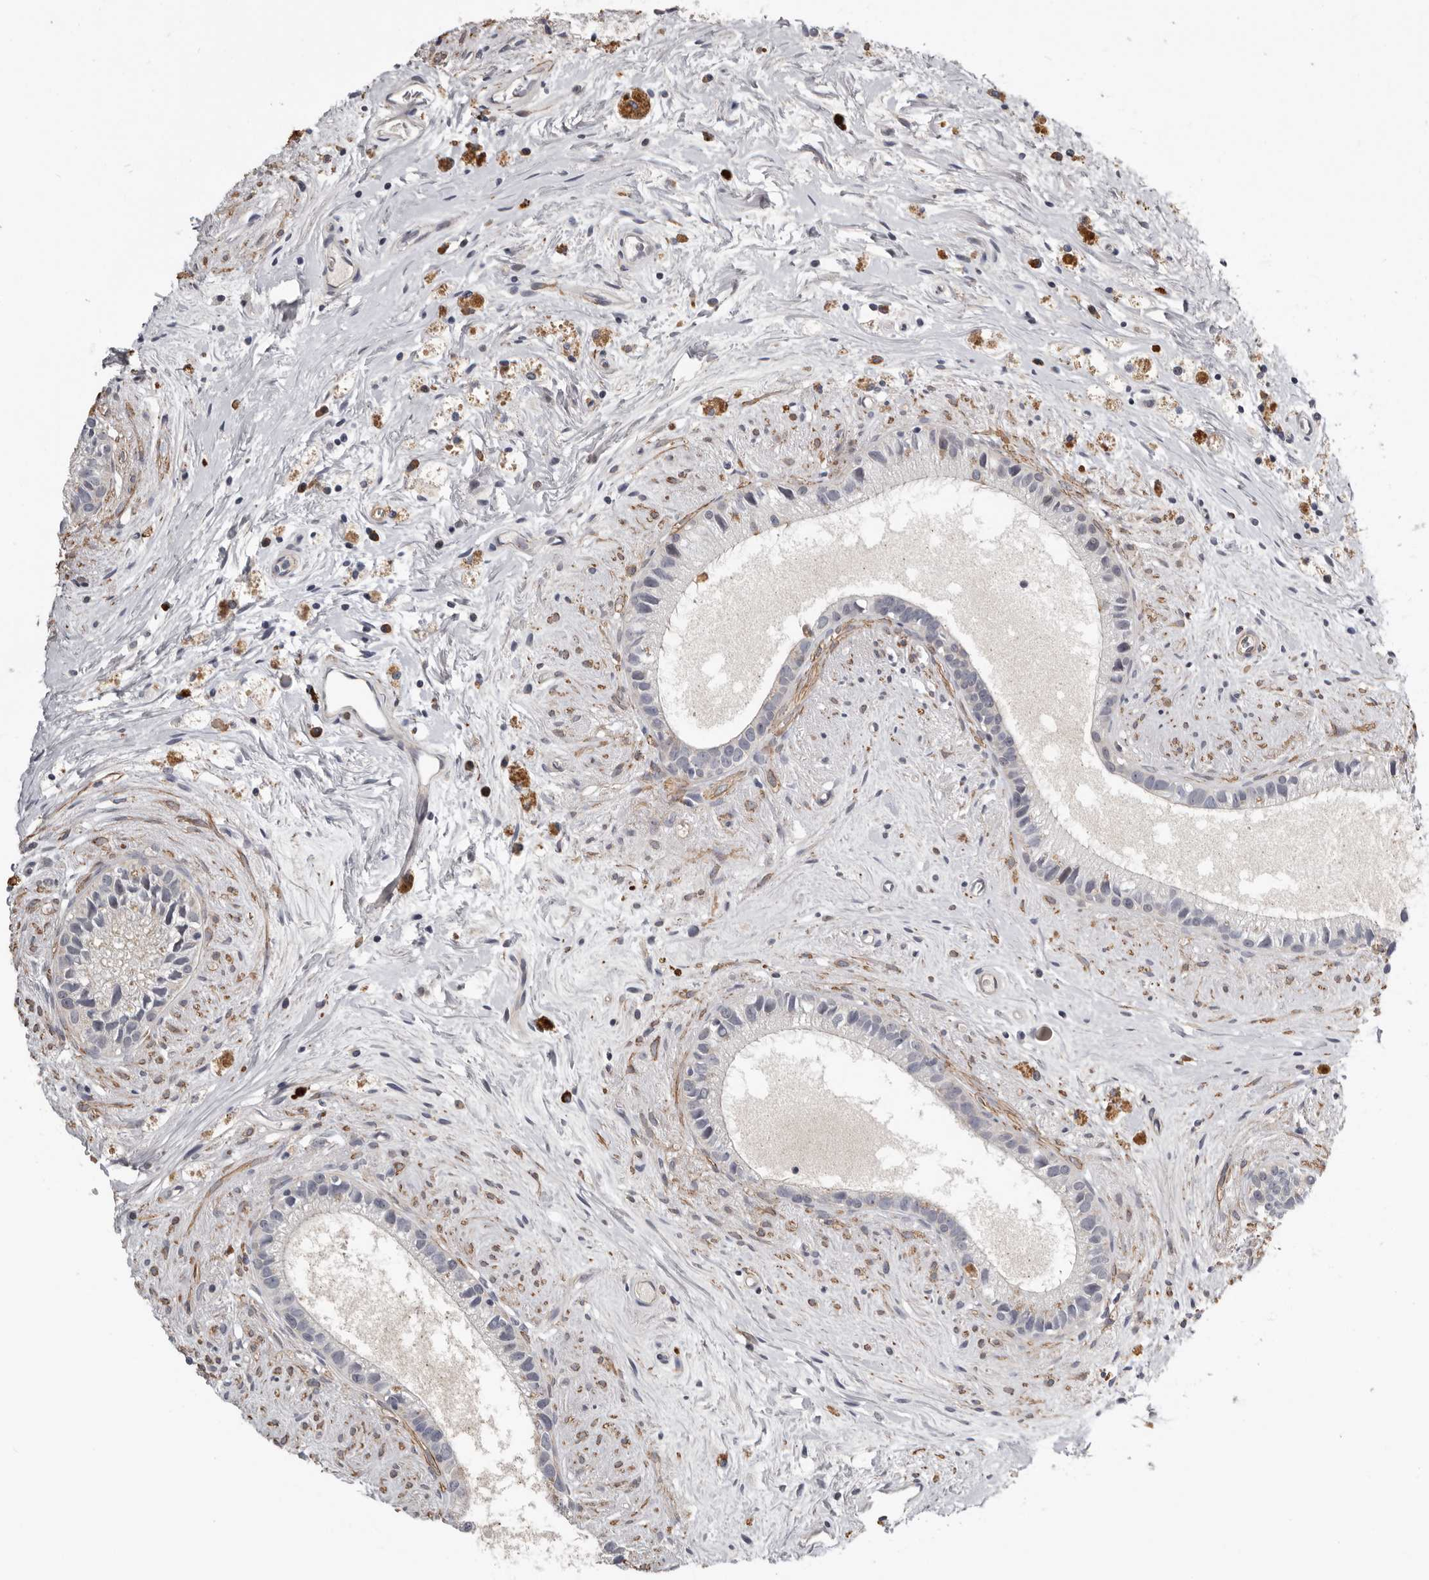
{"staining": {"intensity": "negative", "quantity": "none", "location": "none"}, "tissue": "epididymis", "cell_type": "Glandular cells", "image_type": "normal", "snomed": [{"axis": "morphology", "description": "Normal tissue, NOS"}, {"axis": "topography", "description": "Epididymis"}], "caption": "A high-resolution image shows immunohistochemistry (IHC) staining of normal epididymis, which reveals no significant expression in glandular cells.", "gene": "CDCA8", "patient": {"sex": "male", "age": 80}}